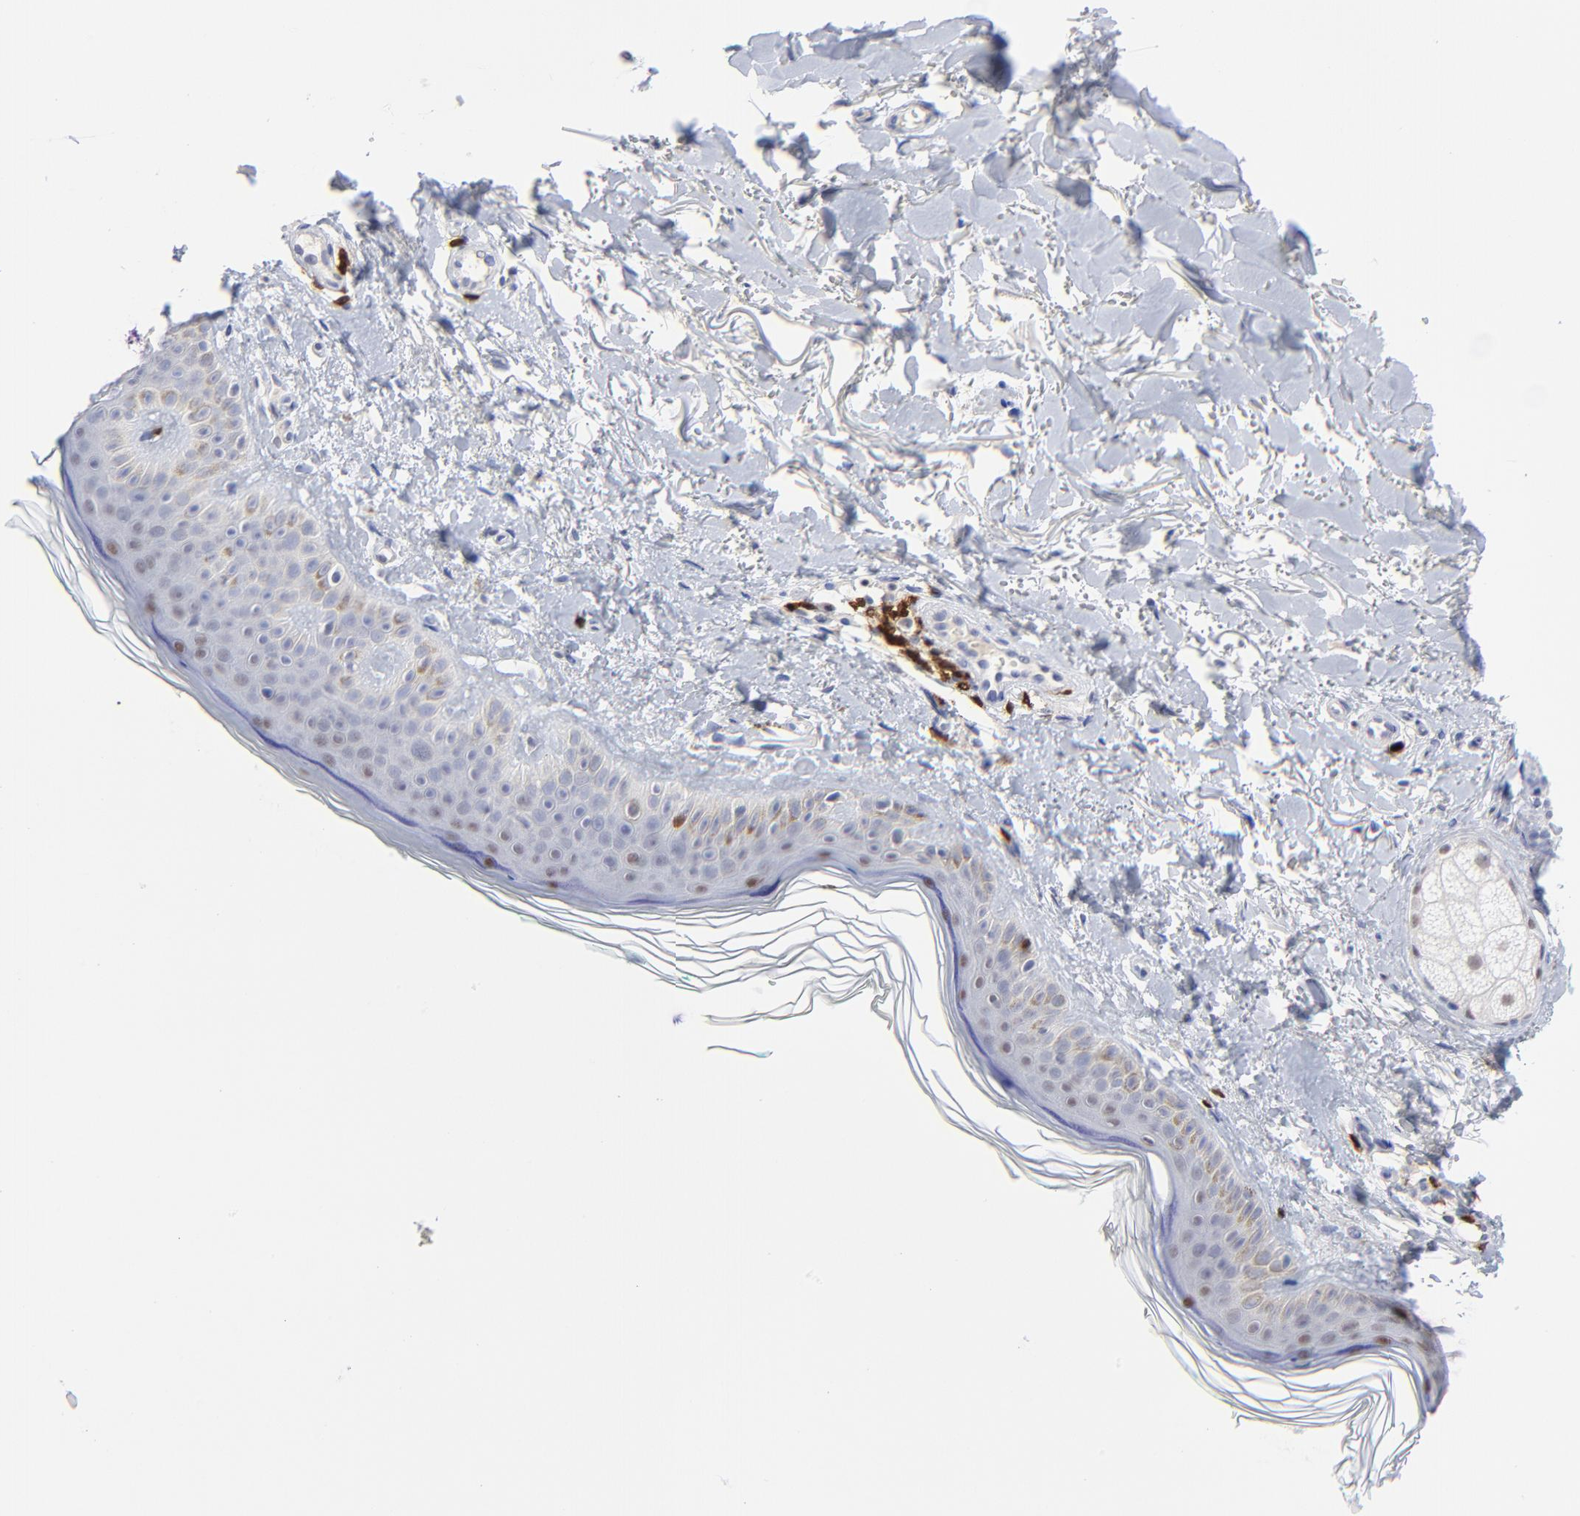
{"staining": {"intensity": "negative", "quantity": "none", "location": "none"}, "tissue": "skin", "cell_type": "Fibroblasts", "image_type": "normal", "snomed": [{"axis": "morphology", "description": "Normal tissue, NOS"}, {"axis": "topography", "description": "Skin"}], "caption": "DAB immunohistochemical staining of benign skin exhibits no significant staining in fibroblasts.", "gene": "ZAP70", "patient": {"sex": "male", "age": 71}}